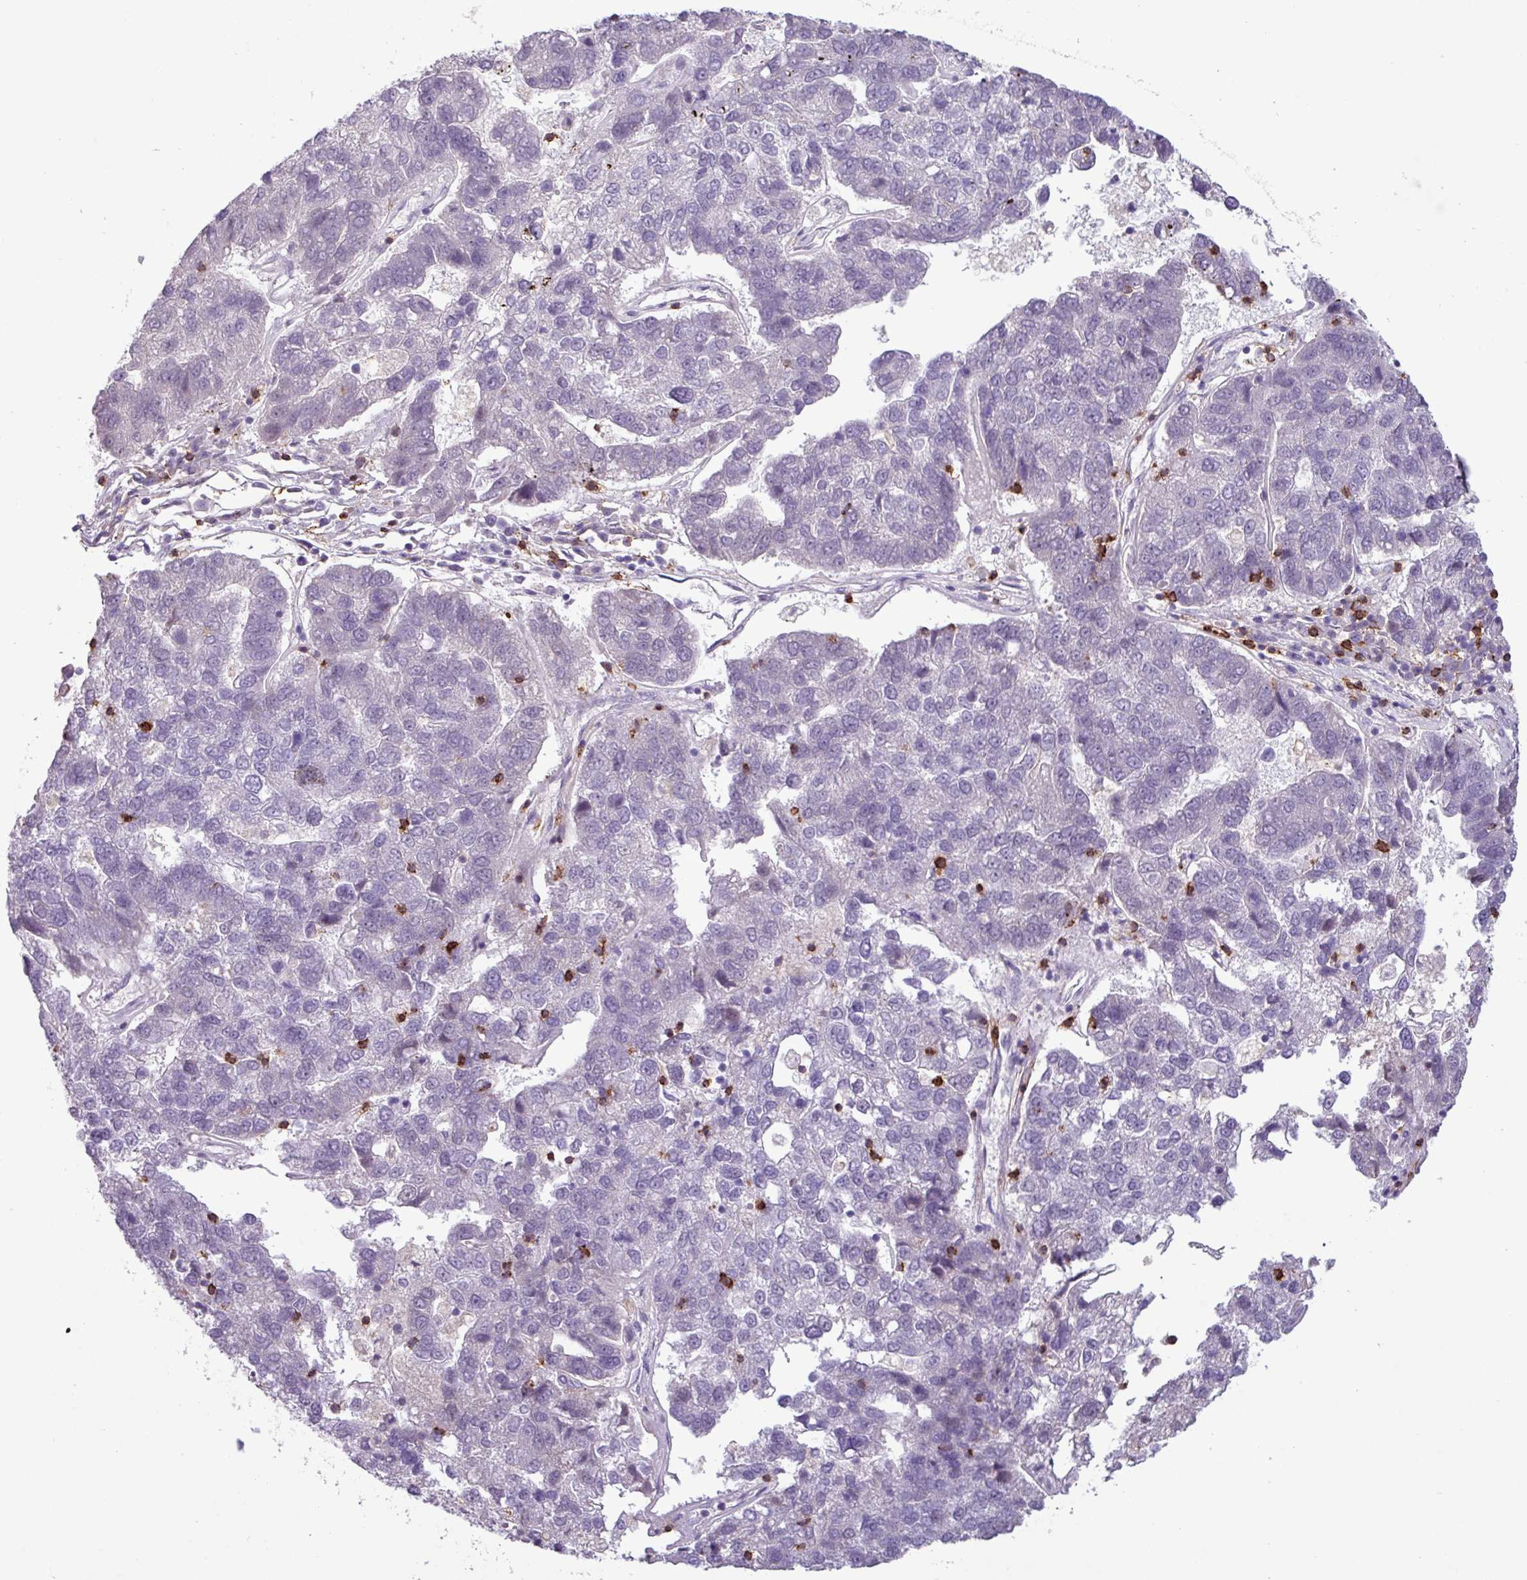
{"staining": {"intensity": "negative", "quantity": "none", "location": "none"}, "tissue": "pancreatic cancer", "cell_type": "Tumor cells", "image_type": "cancer", "snomed": [{"axis": "morphology", "description": "Adenocarcinoma, NOS"}, {"axis": "topography", "description": "Pancreas"}], "caption": "DAB (3,3'-diaminobenzidine) immunohistochemical staining of pancreatic cancer demonstrates no significant staining in tumor cells.", "gene": "CD8A", "patient": {"sex": "female", "age": 61}}